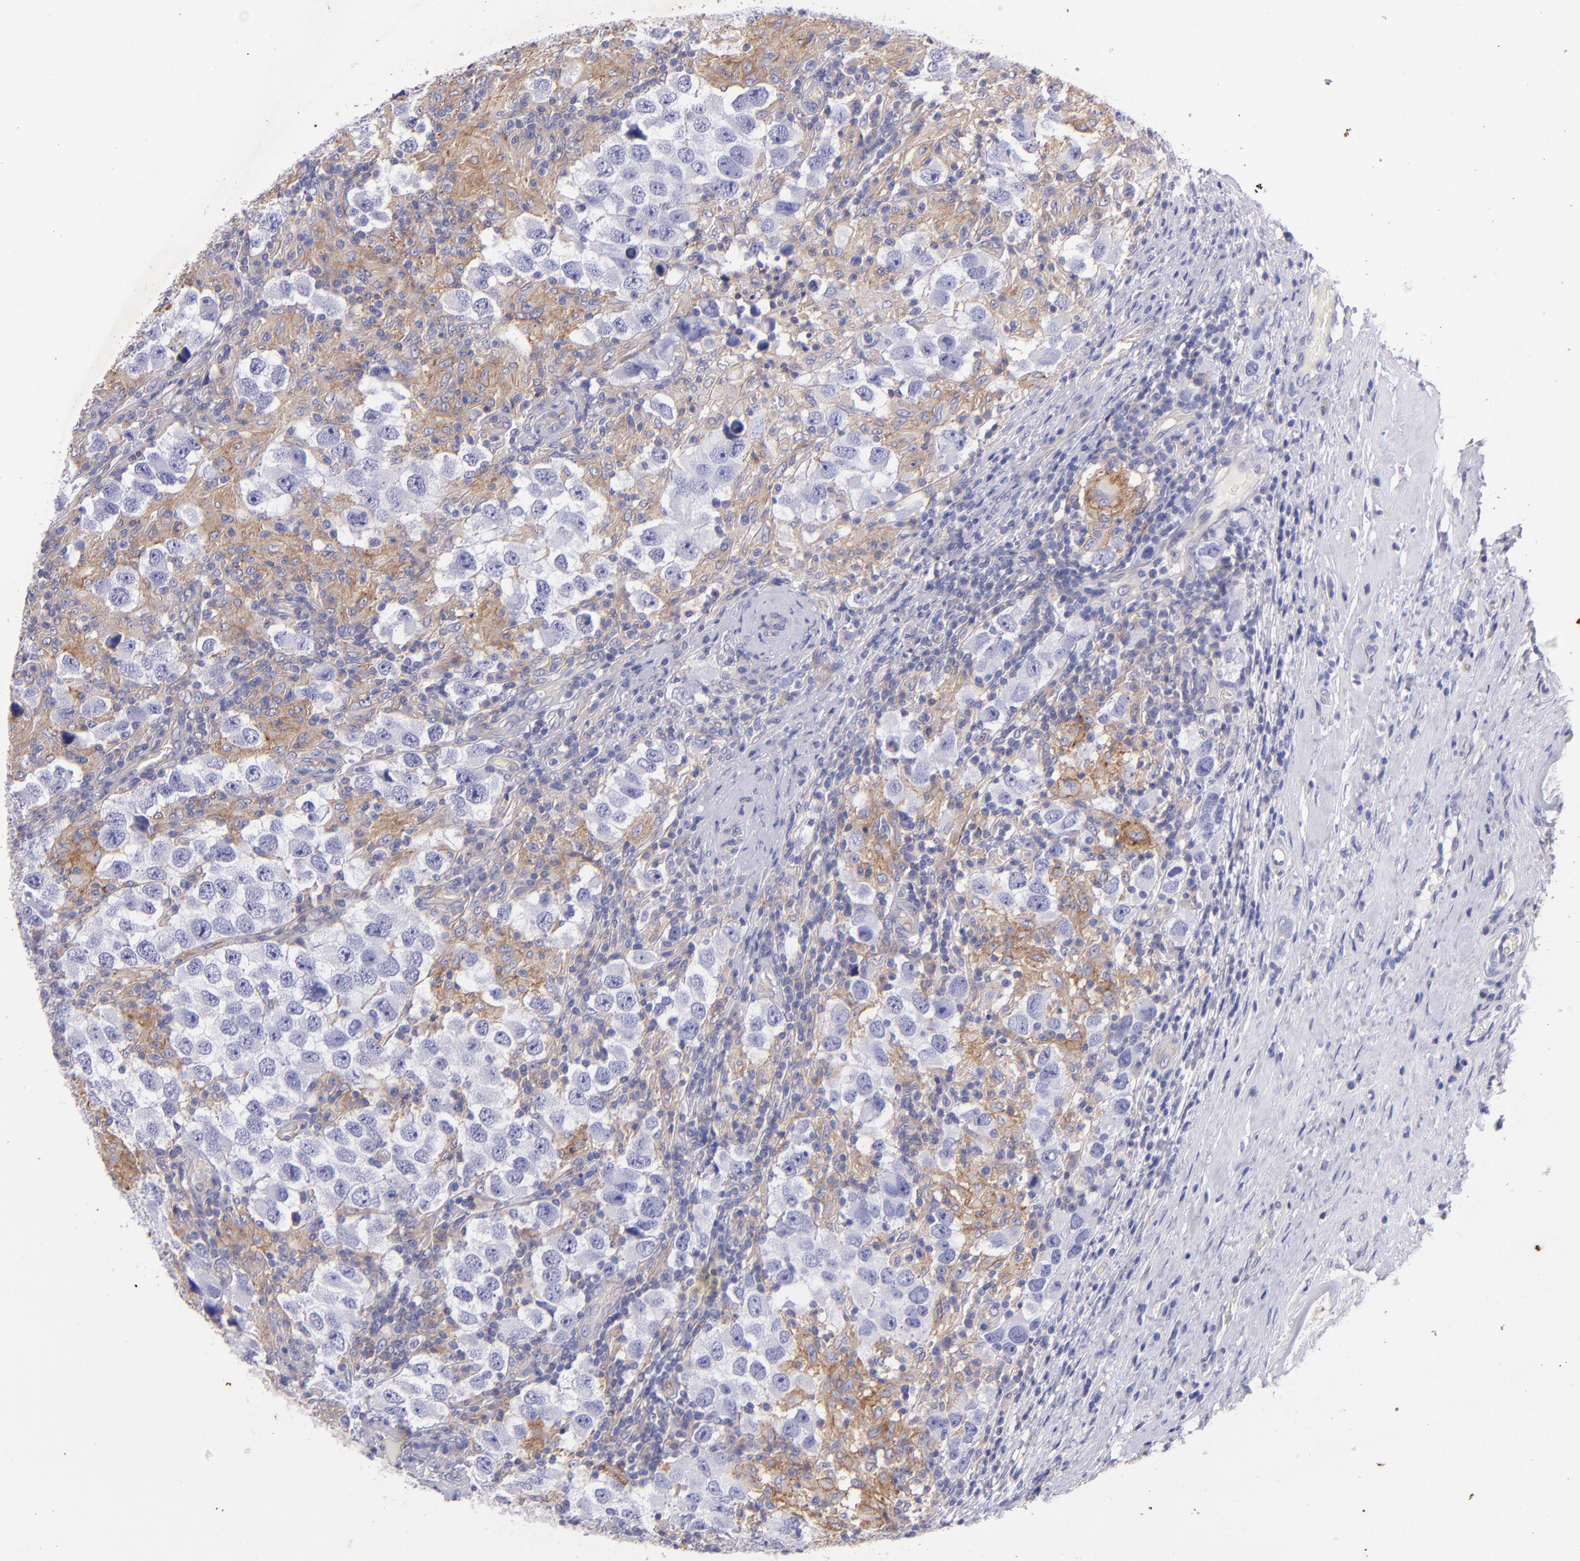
{"staining": {"intensity": "negative", "quantity": "none", "location": "none"}, "tissue": "testis cancer", "cell_type": "Tumor cells", "image_type": "cancer", "snomed": [{"axis": "morphology", "description": "Carcinoma, Embryonal, NOS"}, {"axis": "topography", "description": "Testis"}], "caption": "Testis embryonal carcinoma stained for a protein using immunohistochemistry displays no expression tumor cells.", "gene": "RET", "patient": {"sex": "male", "age": 21}}